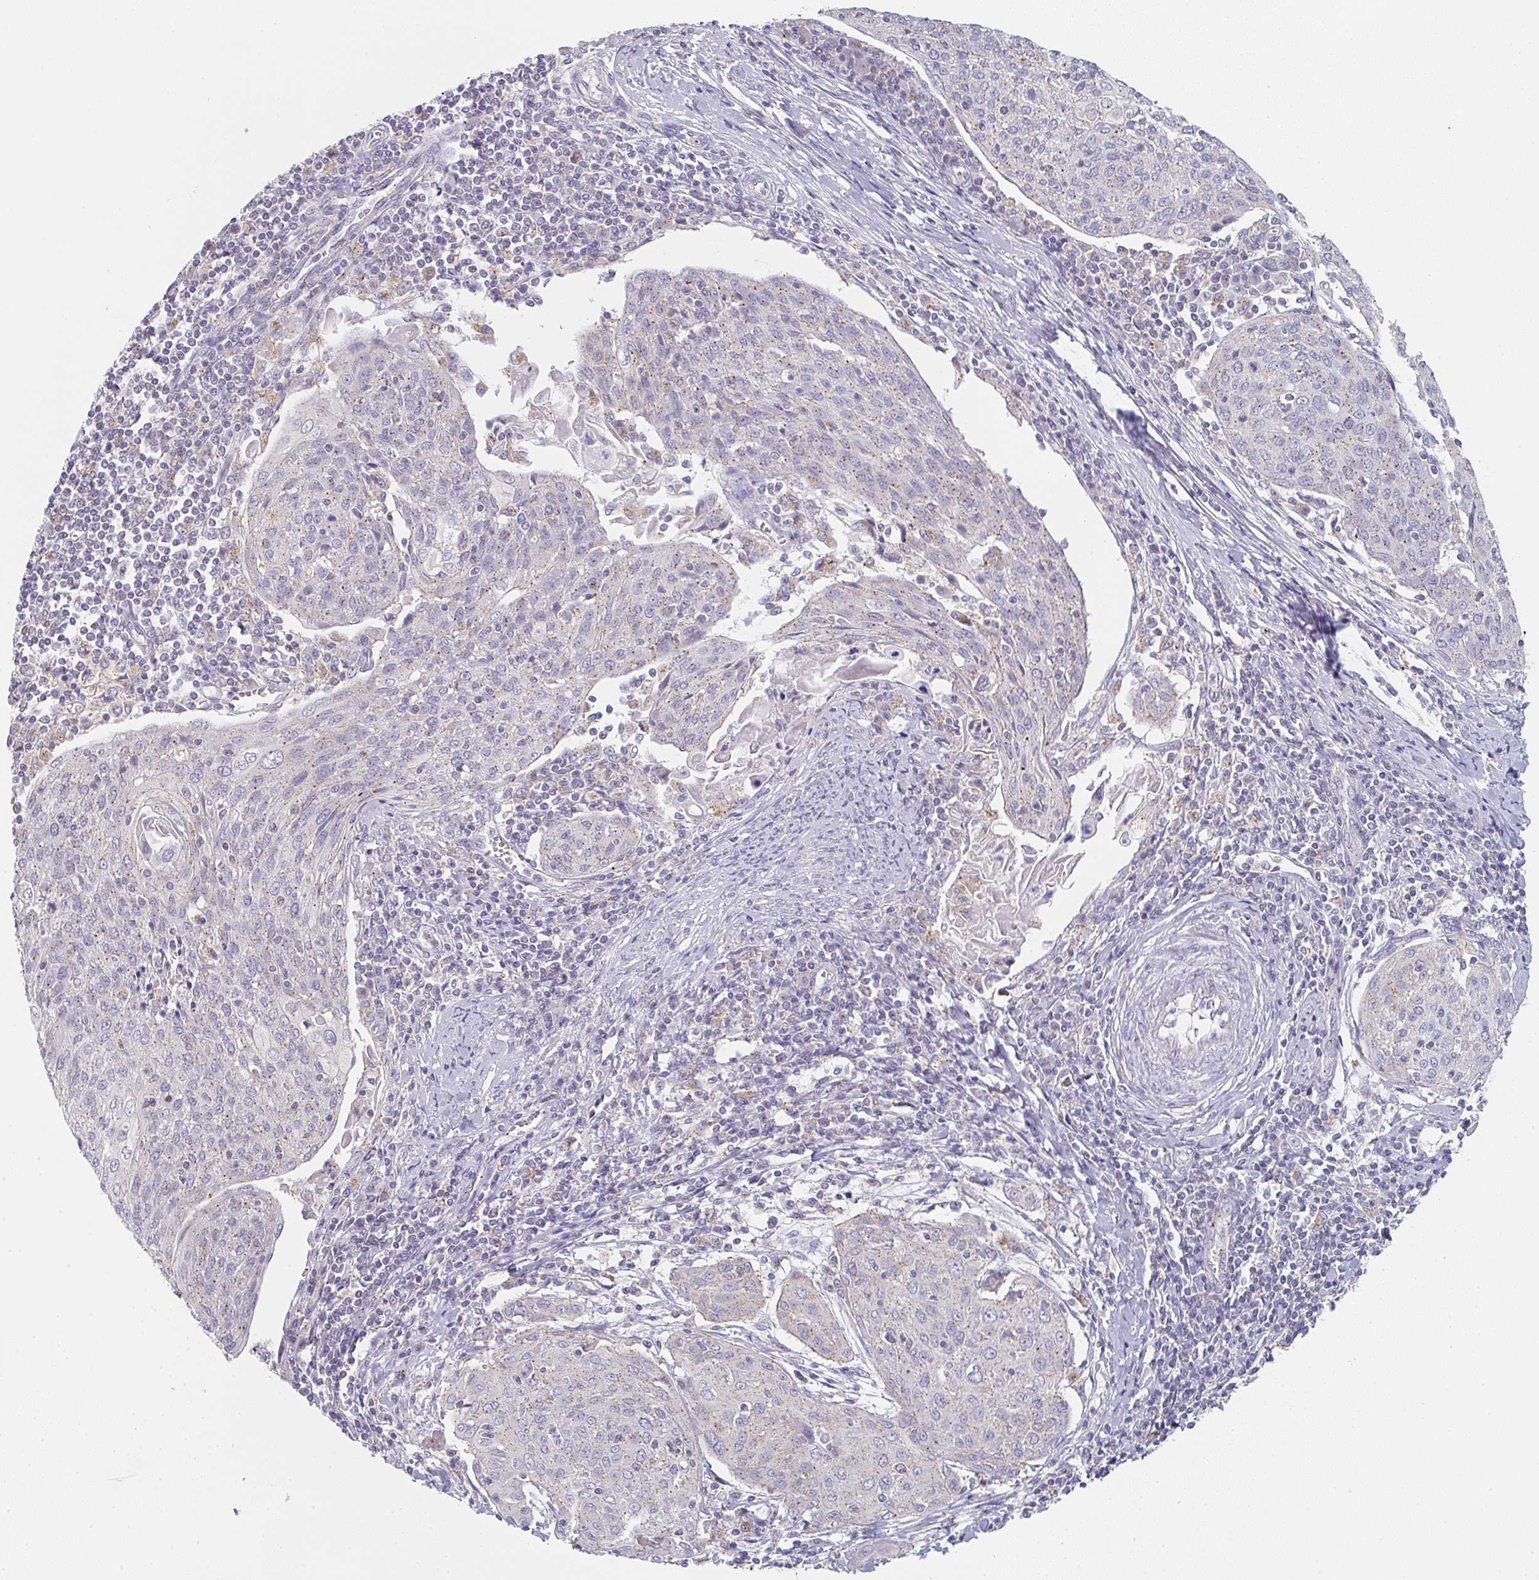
{"staining": {"intensity": "weak", "quantity": "<25%", "location": "cytoplasmic/membranous"}, "tissue": "cervical cancer", "cell_type": "Tumor cells", "image_type": "cancer", "snomed": [{"axis": "morphology", "description": "Squamous cell carcinoma, NOS"}, {"axis": "topography", "description": "Cervix"}], "caption": "Micrograph shows no significant protein expression in tumor cells of cervical squamous cell carcinoma.", "gene": "CHMP5", "patient": {"sex": "female", "age": 67}}